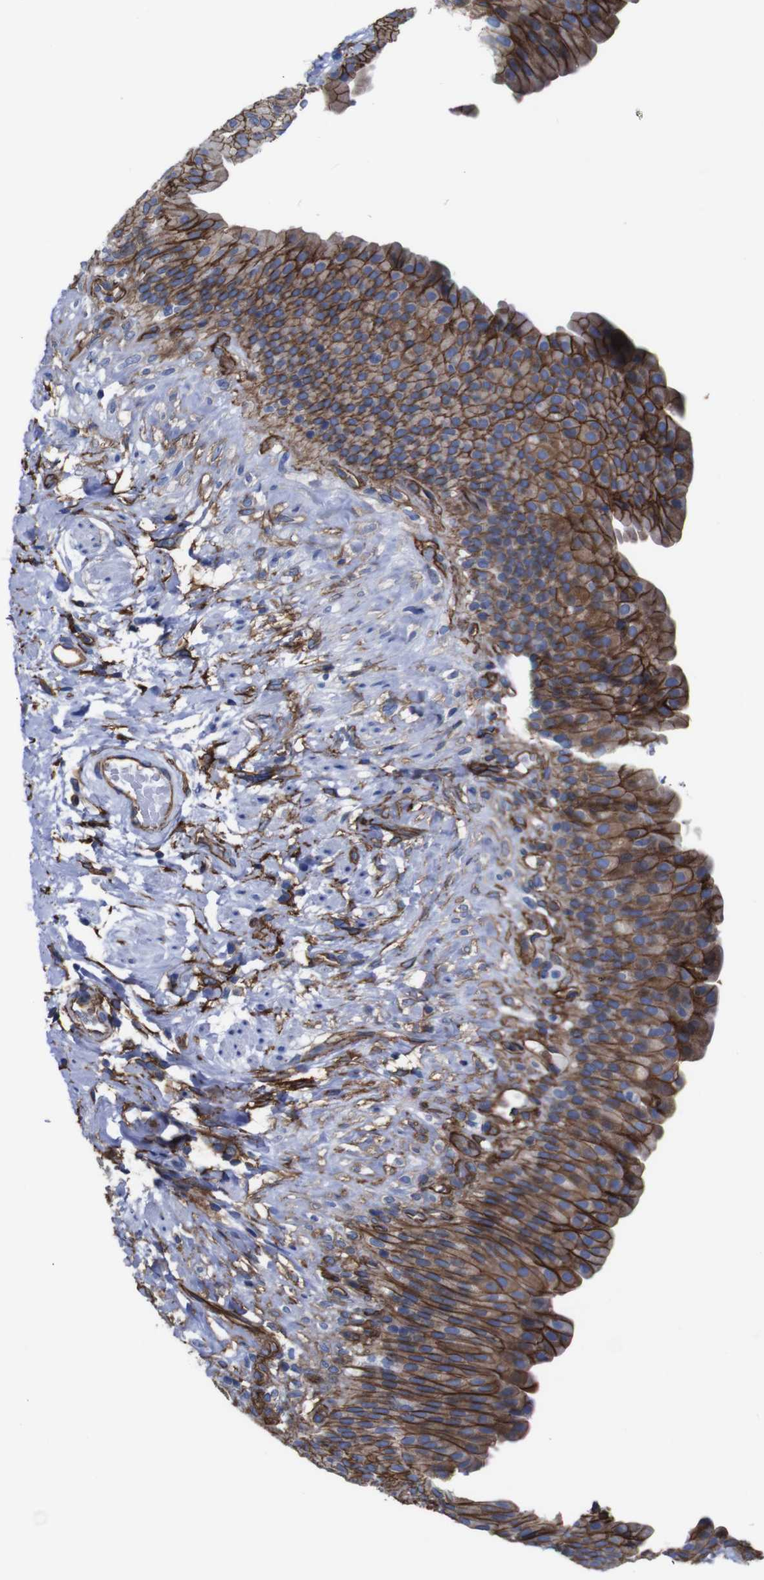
{"staining": {"intensity": "moderate", "quantity": ">75%", "location": "cytoplasmic/membranous"}, "tissue": "urinary bladder", "cell_type": "Urothelial cells", "image_type": "normal", "snomed": [{"axis": "morphology", "description": "Normal tissue, NOS"}, {"axis": "topography", "description": "Urinary bladder"}], "caption": "Urinary bladder stained with a brown dye exhibits moderate cytoplasmic/membranous positive expression in approximately >75% of urothelial cells.", "gene": "SPTBN1", "patient": {"sex": "female", "age": 79}}